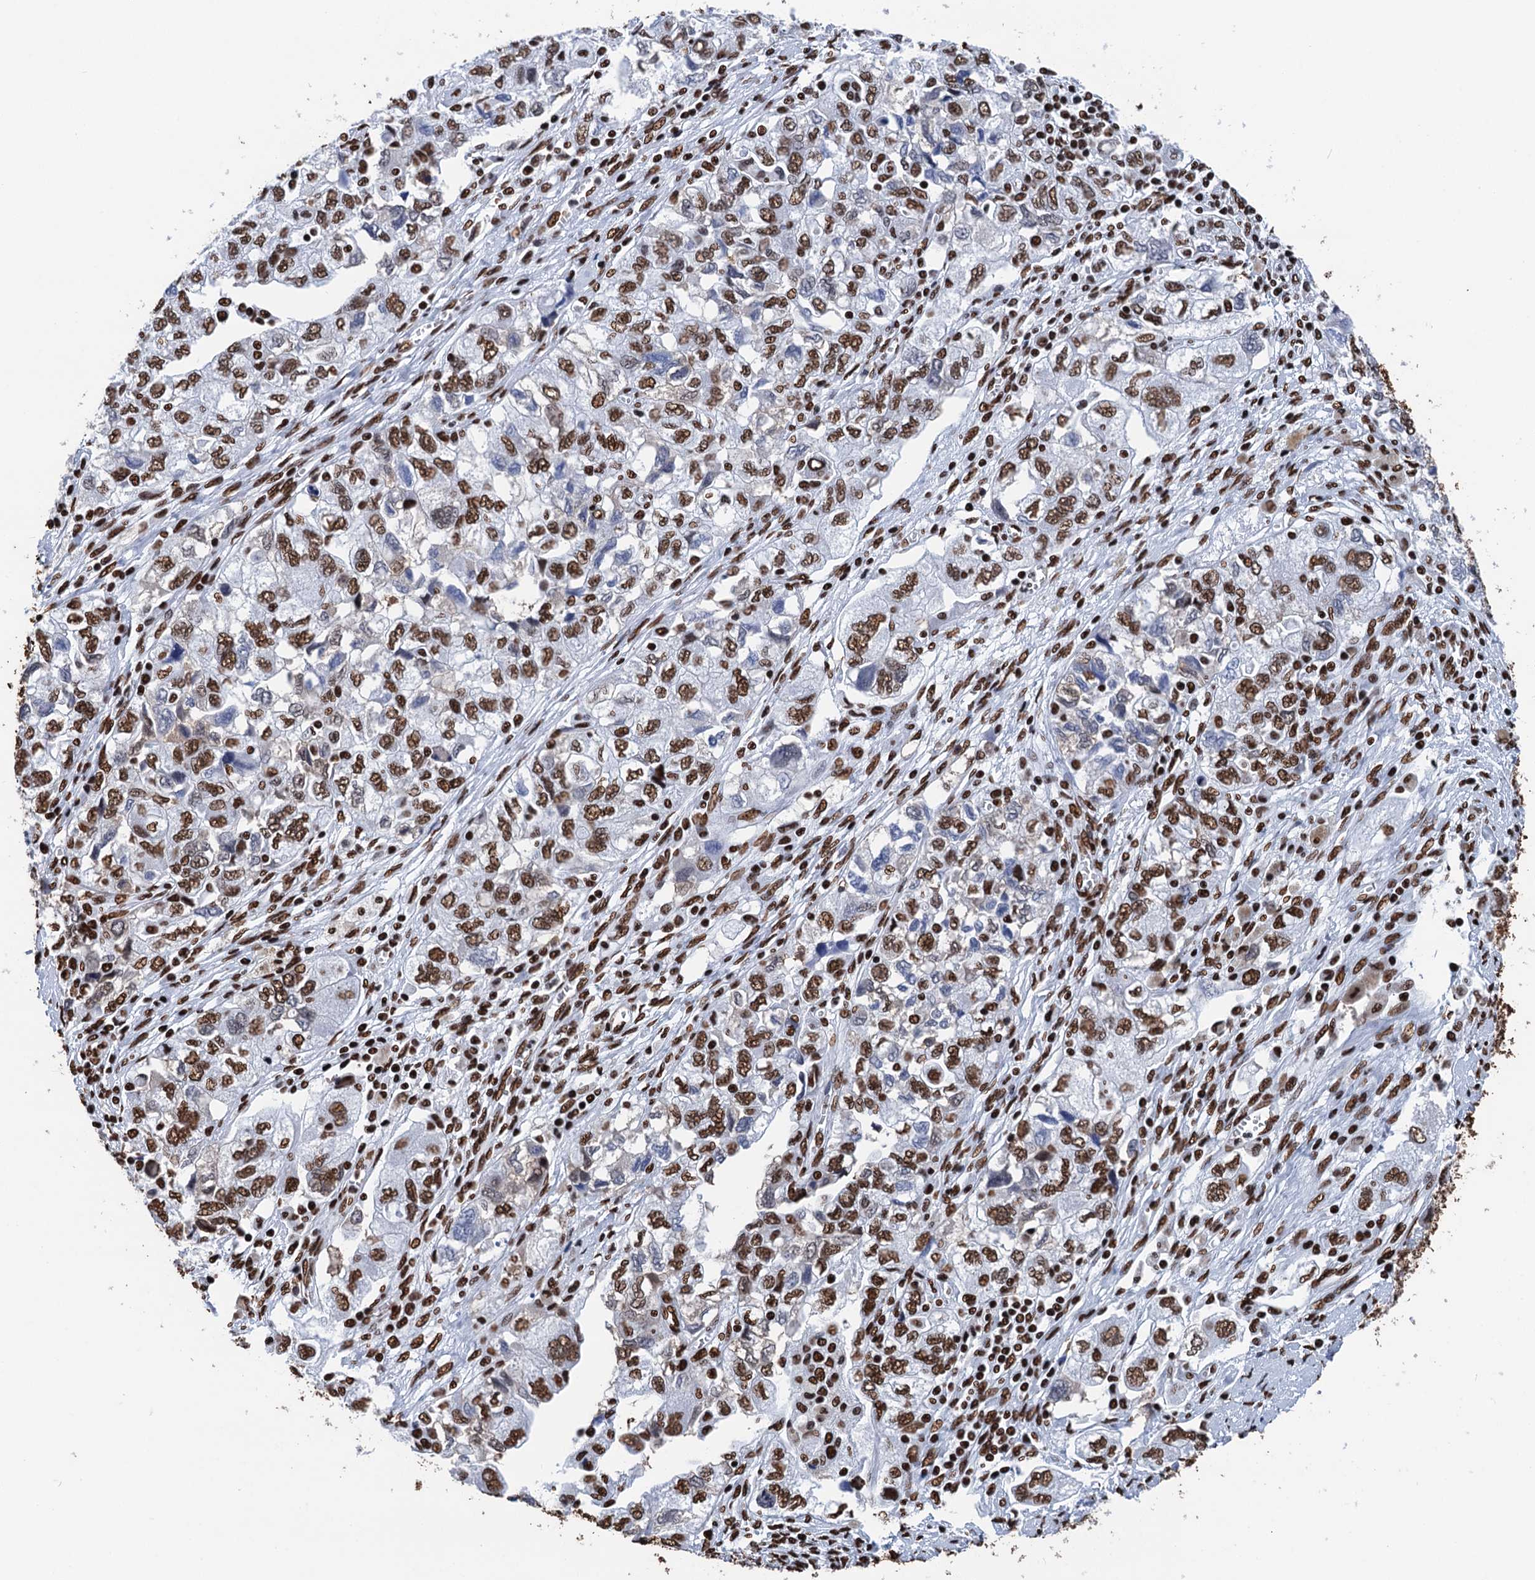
{"staining": {"intensity": "strong", "quantity": ">75%", "location": "nuclear"}, "tissue": "ovarian cancer", "cell_type": "Tumor cells", "image_type": "cancer", "snomed": [{"axis": "morphology", "description": "Carcinoma, NOS"}, {"axis": "morphology", "description": "Cystadenocarcinoma, serous, NOS"}, {"axis": "topography", "description": "Ovary"}], "caption": "Human ovarian cancer (serous cystadenocarcinoma) stained with a brown dye displays strong nuclear positive positivity in about >75% of tumor cells.", "gene": "UBA2", "patient": {"sex": "female", "age": 69}}